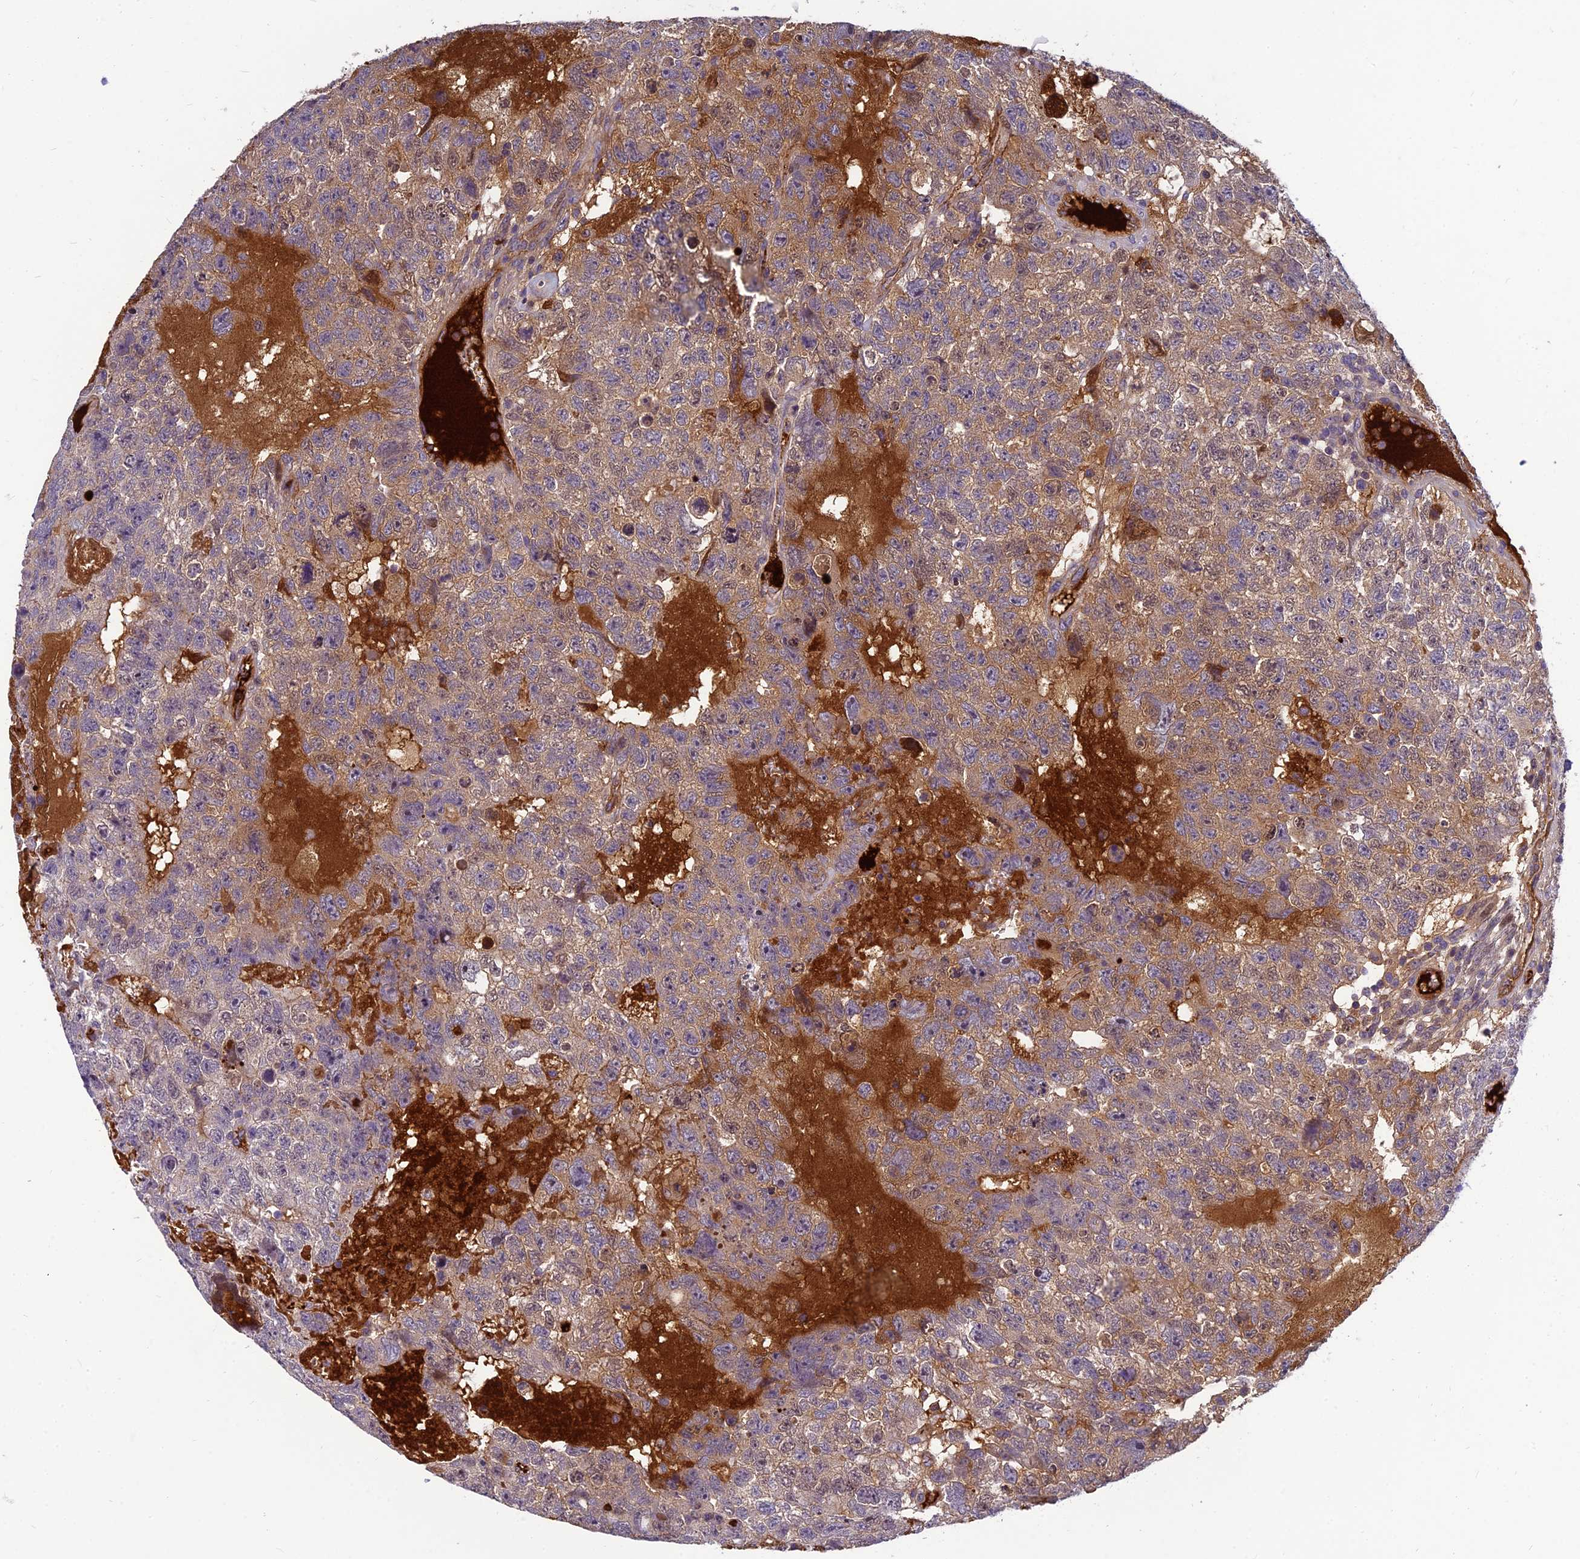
{"staining": {"intensity": "moderate", "quantity": "25%-75%", "location": "cytoplasmic/membranous"}, "tissue": "testis cancer", "cell_type": "Tumor cells", "image_type": "cancer", "snomed": [{"axis": "morphology", "description": "Carcinoma, Embryonal, NOS"}, {"axis": "topography", "description": "Testis"}], "caption": "This micrograph reveals immunohistochemistry staining of testis cancer, with medium moderate cytoplasmic/membranous expression in about 25%-75% of tumor cells.", "gene": "CLEC11A", "patient": {"sex": "male", "age": 26}}